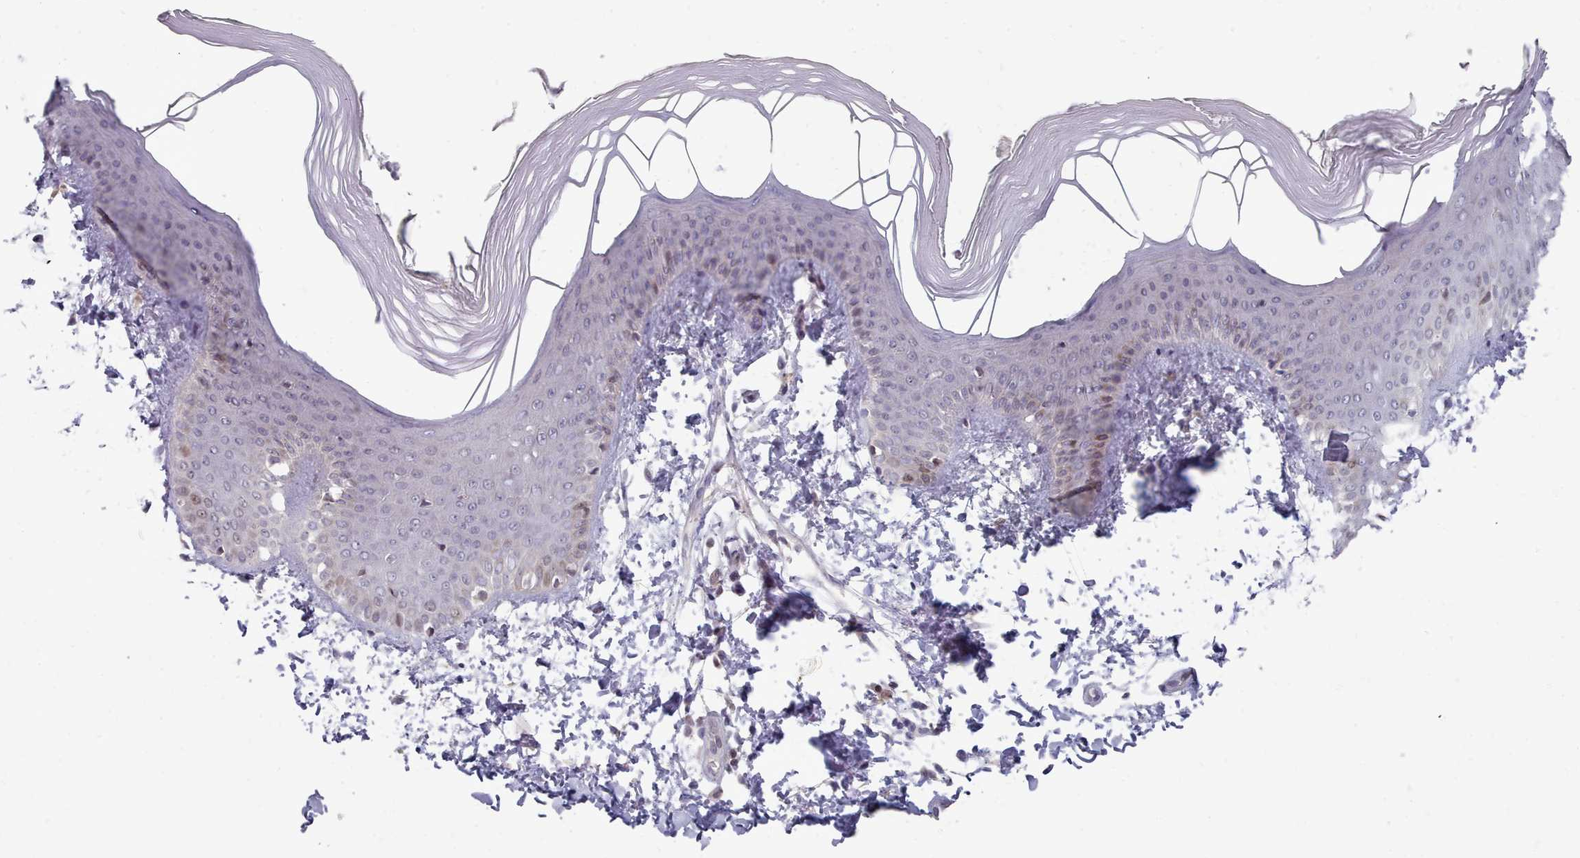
{"staining": {"intensity": "weak", "quantity": "<25%", "location": "nuclear"}, "tissue": "skin", "cell_type": "Epidermal cells", "image_type": "normal", "snomed": [{"axis": "morphology", "description": "Normal tissue, NOS"}, {"axis": "morphology", "description": "Inflammation, NOS"}, {"axis": "topography", "description": "Soft tissue"}, {"axis": "topography", "description": "Anal"}], "caption": "This is an immunohistochemistry micrograph of unremarkable skin. There is no staining in epidermal cells.", "gene": "GINS1", "patient": {"sex": "female", "age": 15}}